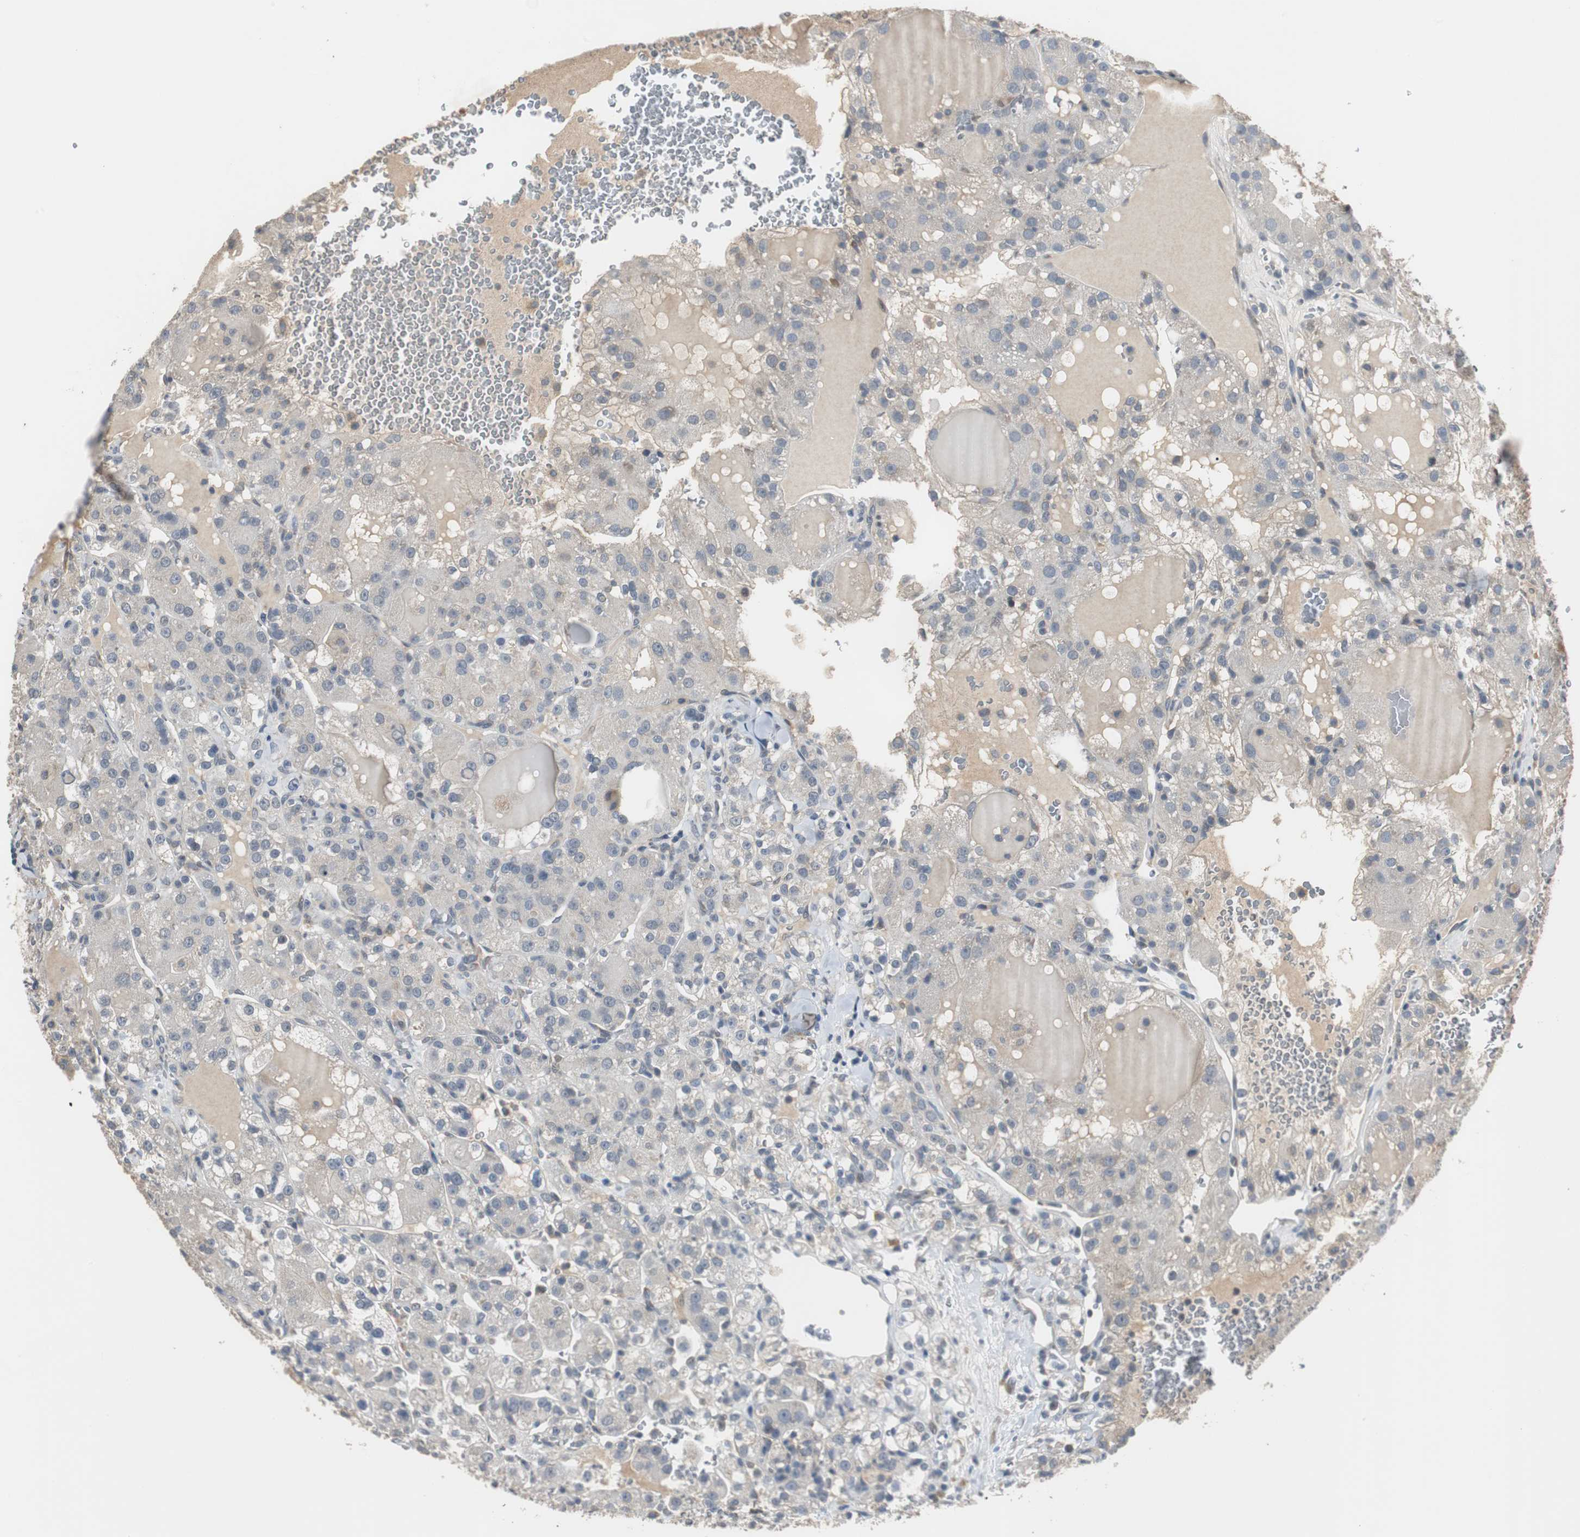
{"staining": {"intensity": "negative", "quantity": "none", "location": "none"}, "tissue": "renal cancer", "cell_type": "Tumor cells", "image_type": "cancer", "snomed": [{"axis": "morphology", "description": "Normal tissue, NOS"}, {"axis": "morphology", "description": "Adenocarcinoma, NOS"}, {"axis": "topography", "description": "Kidney"}], "caption": "DAB immunohistochemical staining of human adenocarcinoma (renal) exhibits no significant expression in tumor cells. Brightfield microscopy of immunohistochemistry (IHC) stained with DAB (brown) and hematoxylin (blue), captured at high magnification.", "gene": "MYT1", "patient": {"sex": "male", "age": 61}}